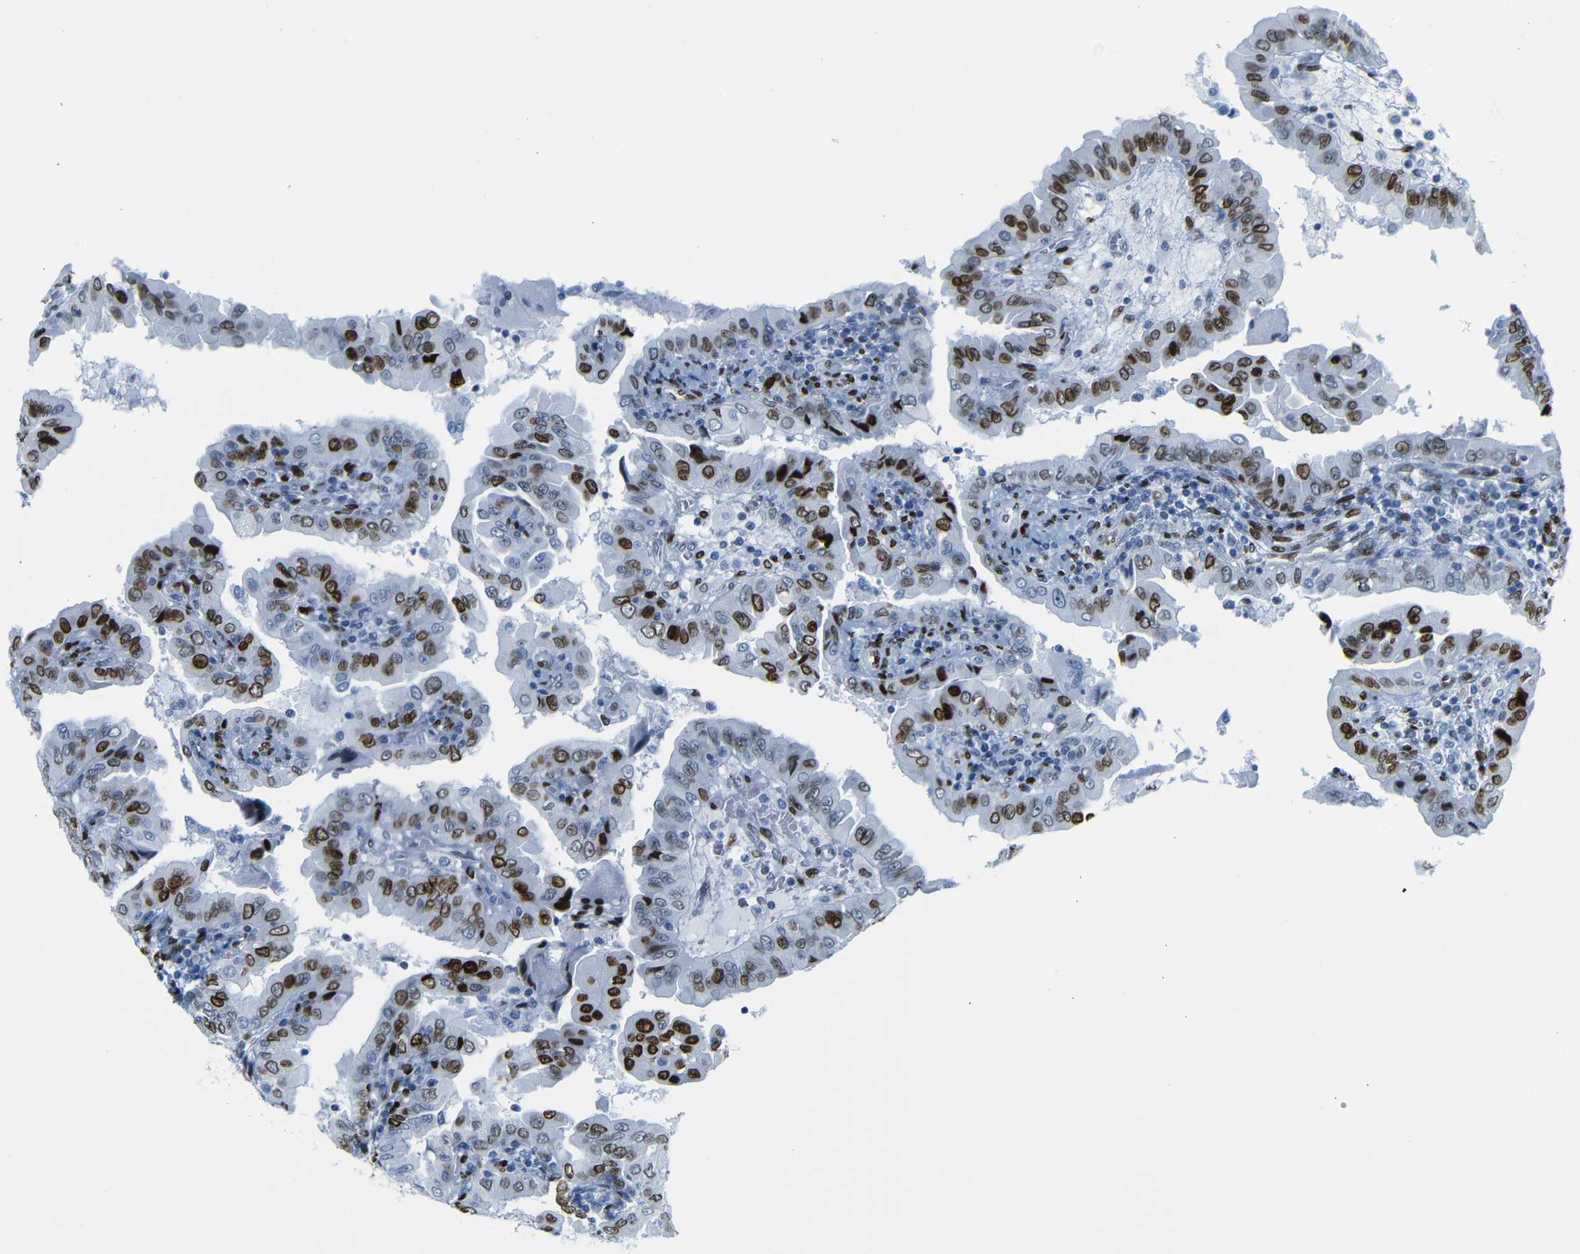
{"staining": {"intensity": "strong", "quantity": ">75%", "location": "nuclear"}, "tissue": "thyroid cancer", "cell_type": "Tumor cells", "image_type": "cancer", "snomed": [{"axis": "morphology", "description": "Papillary adenocarcinoma, NOS"}, {"axis": "topography", "description": "Thyroid gland"}], "caption": "Immunohistochemistry (IHC) of thyroid cancer (papillary adenocarcinoma) demonstrates high levels of strong nuclear positivity in about >75% of tumor cells.", "gene": "NPIPB15", "patient": {"sex": "male", "age": 33}}